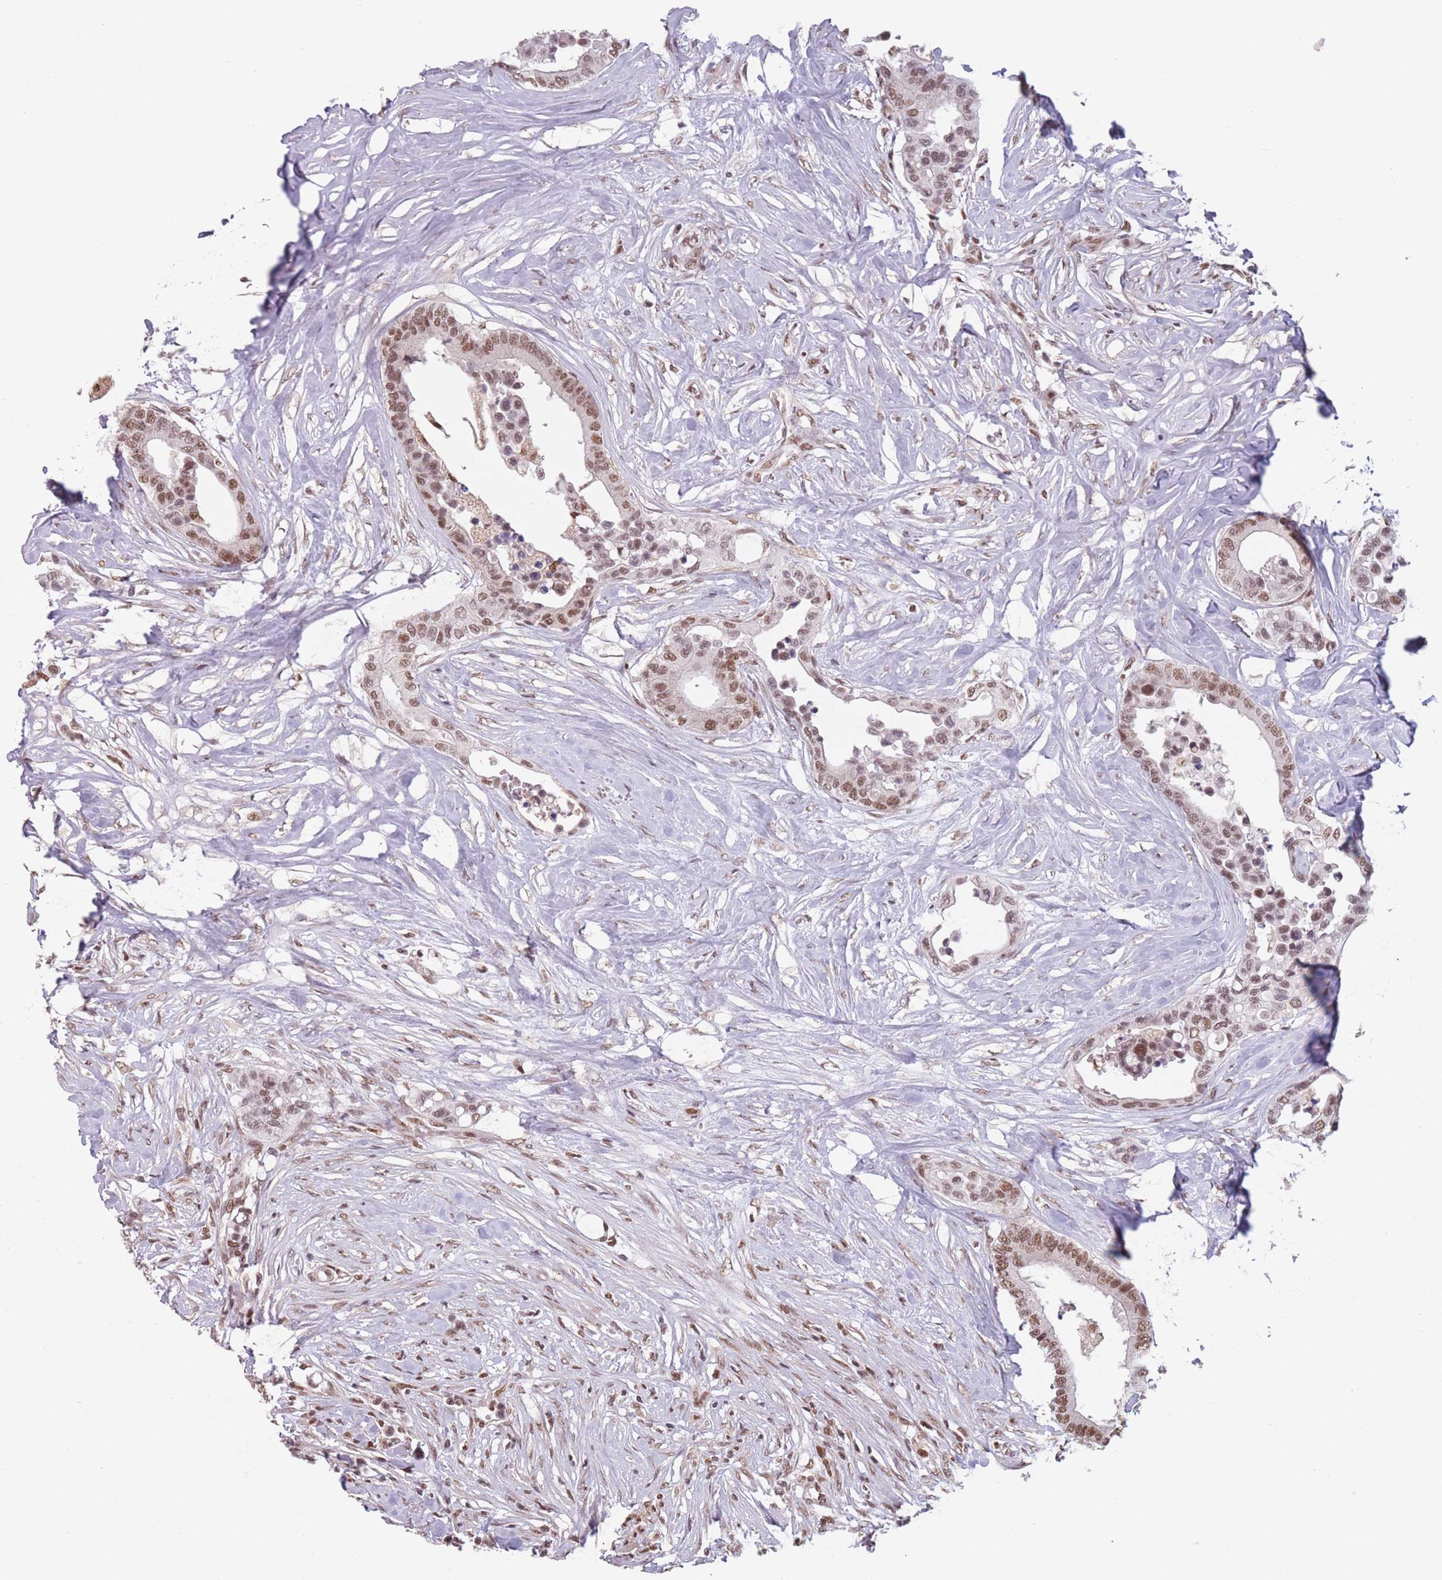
{"staining": {"intensity": "moderate", "quantity": ">75%", "location": "nuclear"}, "tissue": "colorectal cancer", "cell_type": "Tumor cells", "image_type": "cancer", "snomed": [{"axis": "morphology", "description": "Normal tissue, NOS"}, {"axis": "morphology", "description": "Adenocarcinoma, NOS"}, {"axis": "topography", "description": "Colon"}], "caption": "There is medium levels of moderate nuclear staining in tumor cells of colorectal cancer, as demonstrated by immunohistochemical staining (brown color).", "gene": "SUPT6H", "patient": {"sex": "male", "age": 82}}